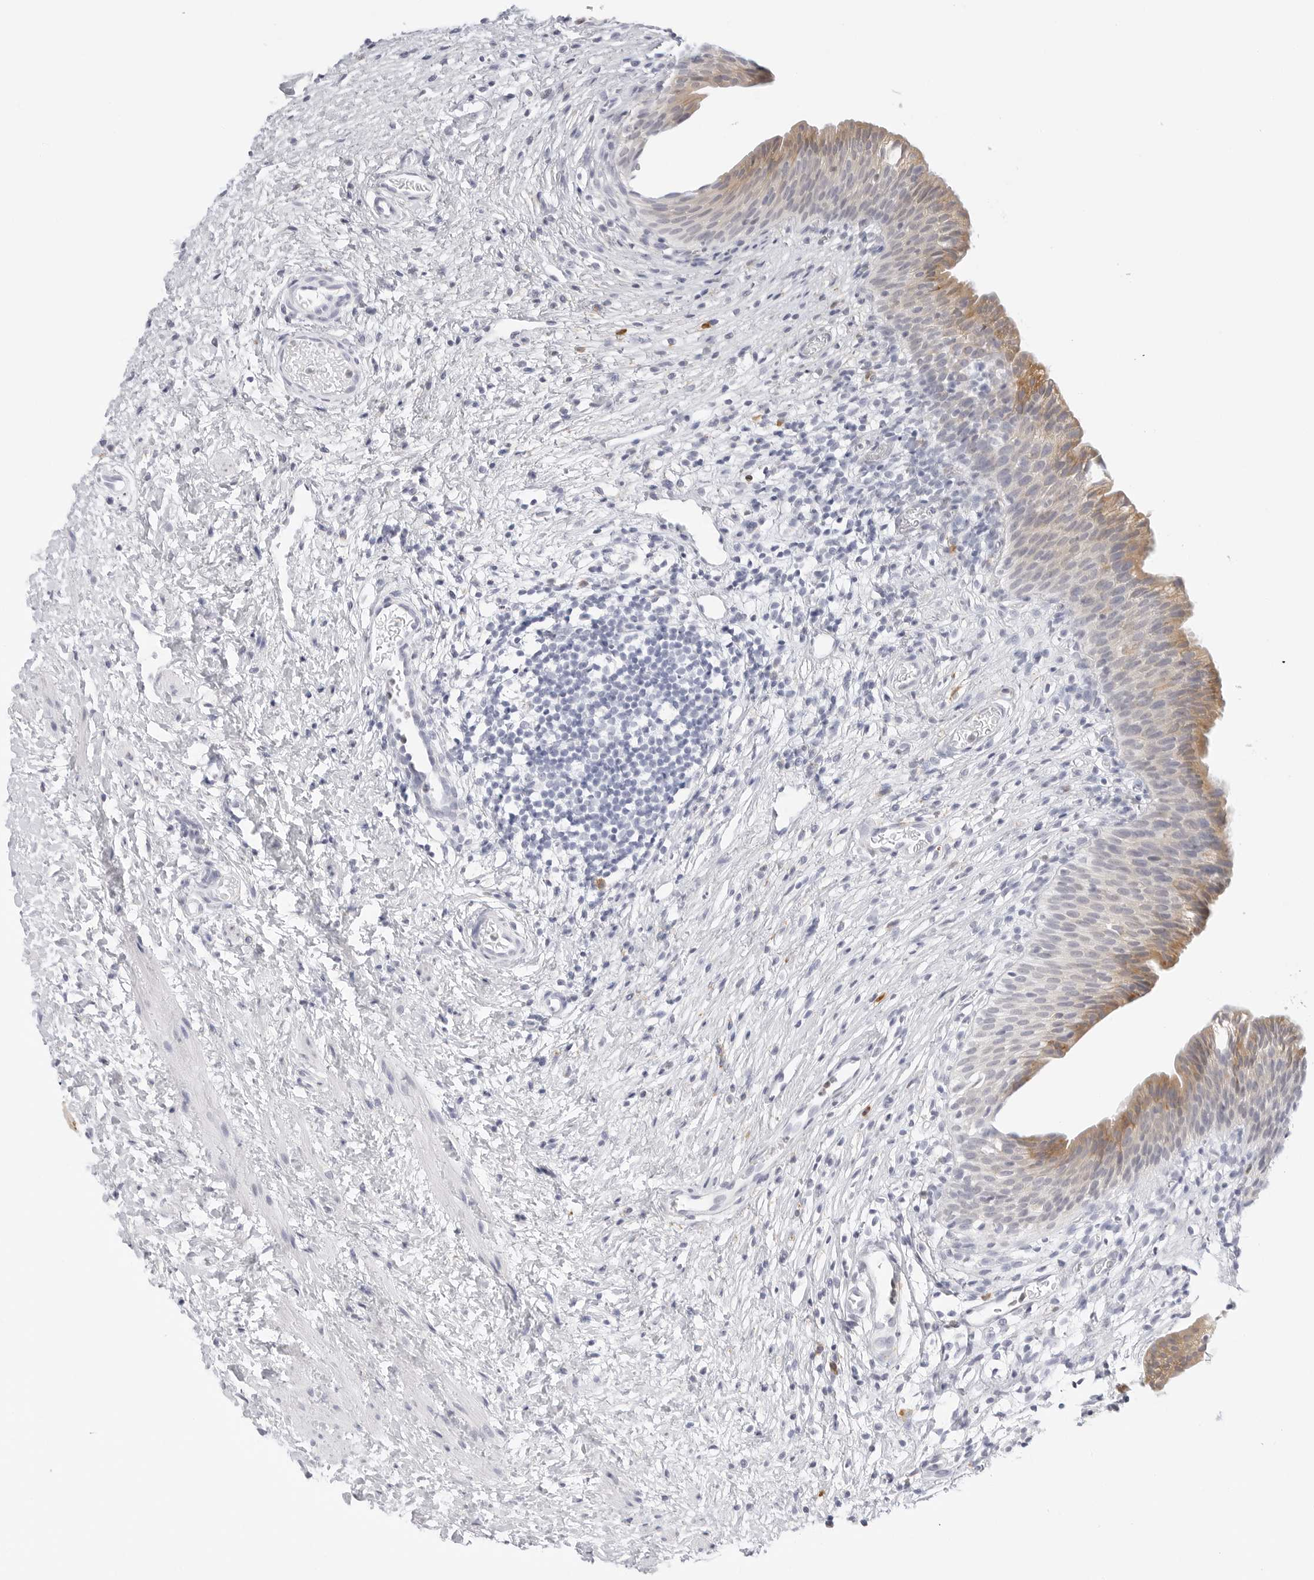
{"staining": {"intensity": "moderate", "quantity": "<25%", "location": "cytoplasmic/membranous"}, "tissue": "urinary bladder", "cell_type": "Urothelial cells", "image_type": "normal", "snomed": [{"axis": "morphology", "description": "Normal tissue, NOS"}, {"axis": "topography", "description": "Urinary bladder"}], "caption": "A histopathology image of human urinary bladder stained for a protein displays moderate cytoplasmic/membranous brown staining in urothelial cells. Using DAB (3,3'-diaminobenzidine) (brown) and hematoxylin (blue) stains, captured at high magnification using brightfield microscopy.", "gene": "THEM4", "patient": {"sex": "male", "age": 1}}